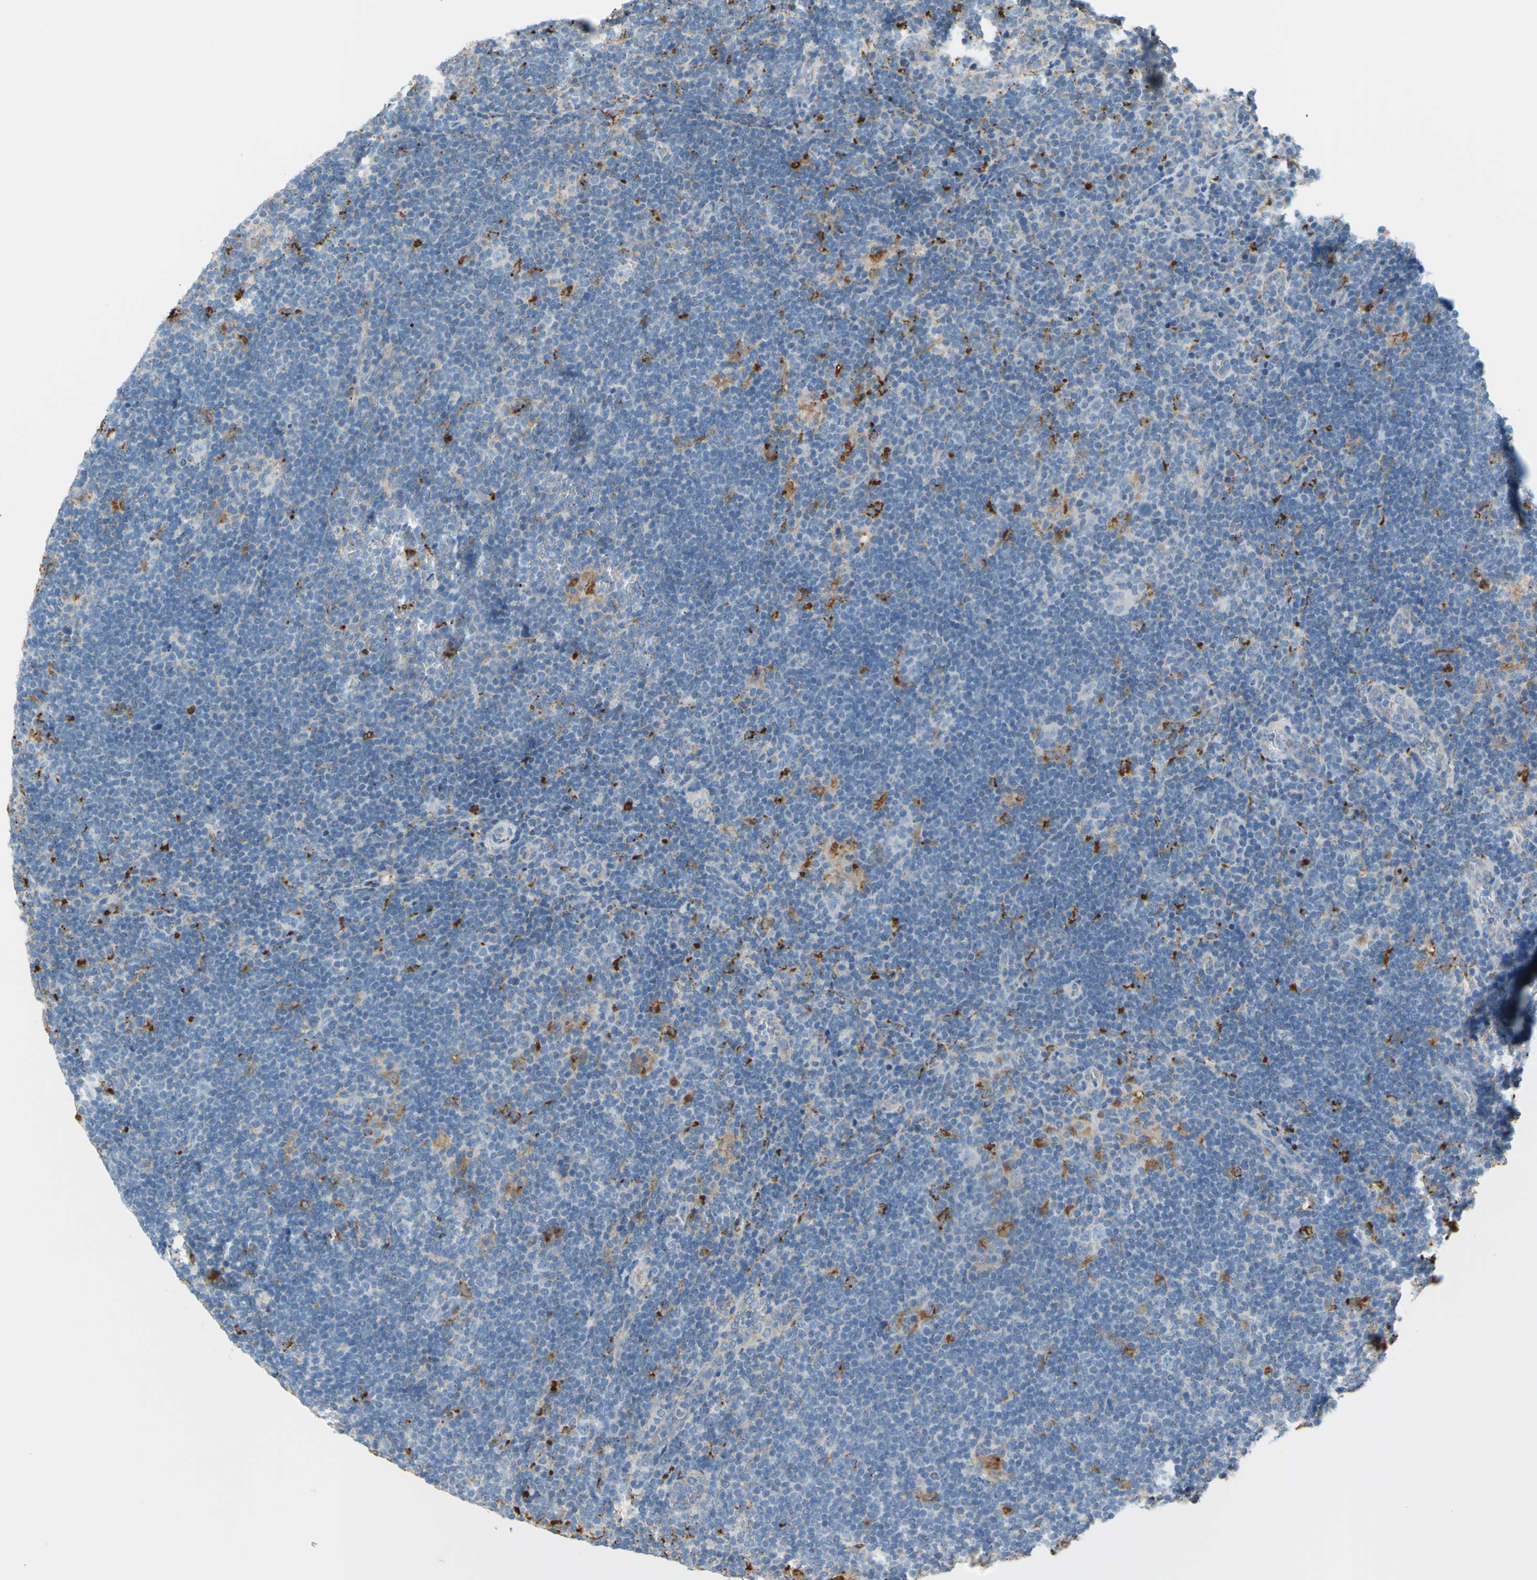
{"staining": {"intensity": "negative", "quantity": "none", "location": "none"}, "tissue": "lymphoma", "cell_type": "Tumor cells", "image_type": "cancer", "snomed": [{"axis": "morphology", "description": "Hodgkin's disease, NOS"}, {"axis": "topography", "description": "Lymph node"}], "caption": "Immunohistochemistry of Hodgkin's disease shows no positivity in tumor cells.", "gene": "CTSD", "patient": {"sex": "female", "age": 57}}